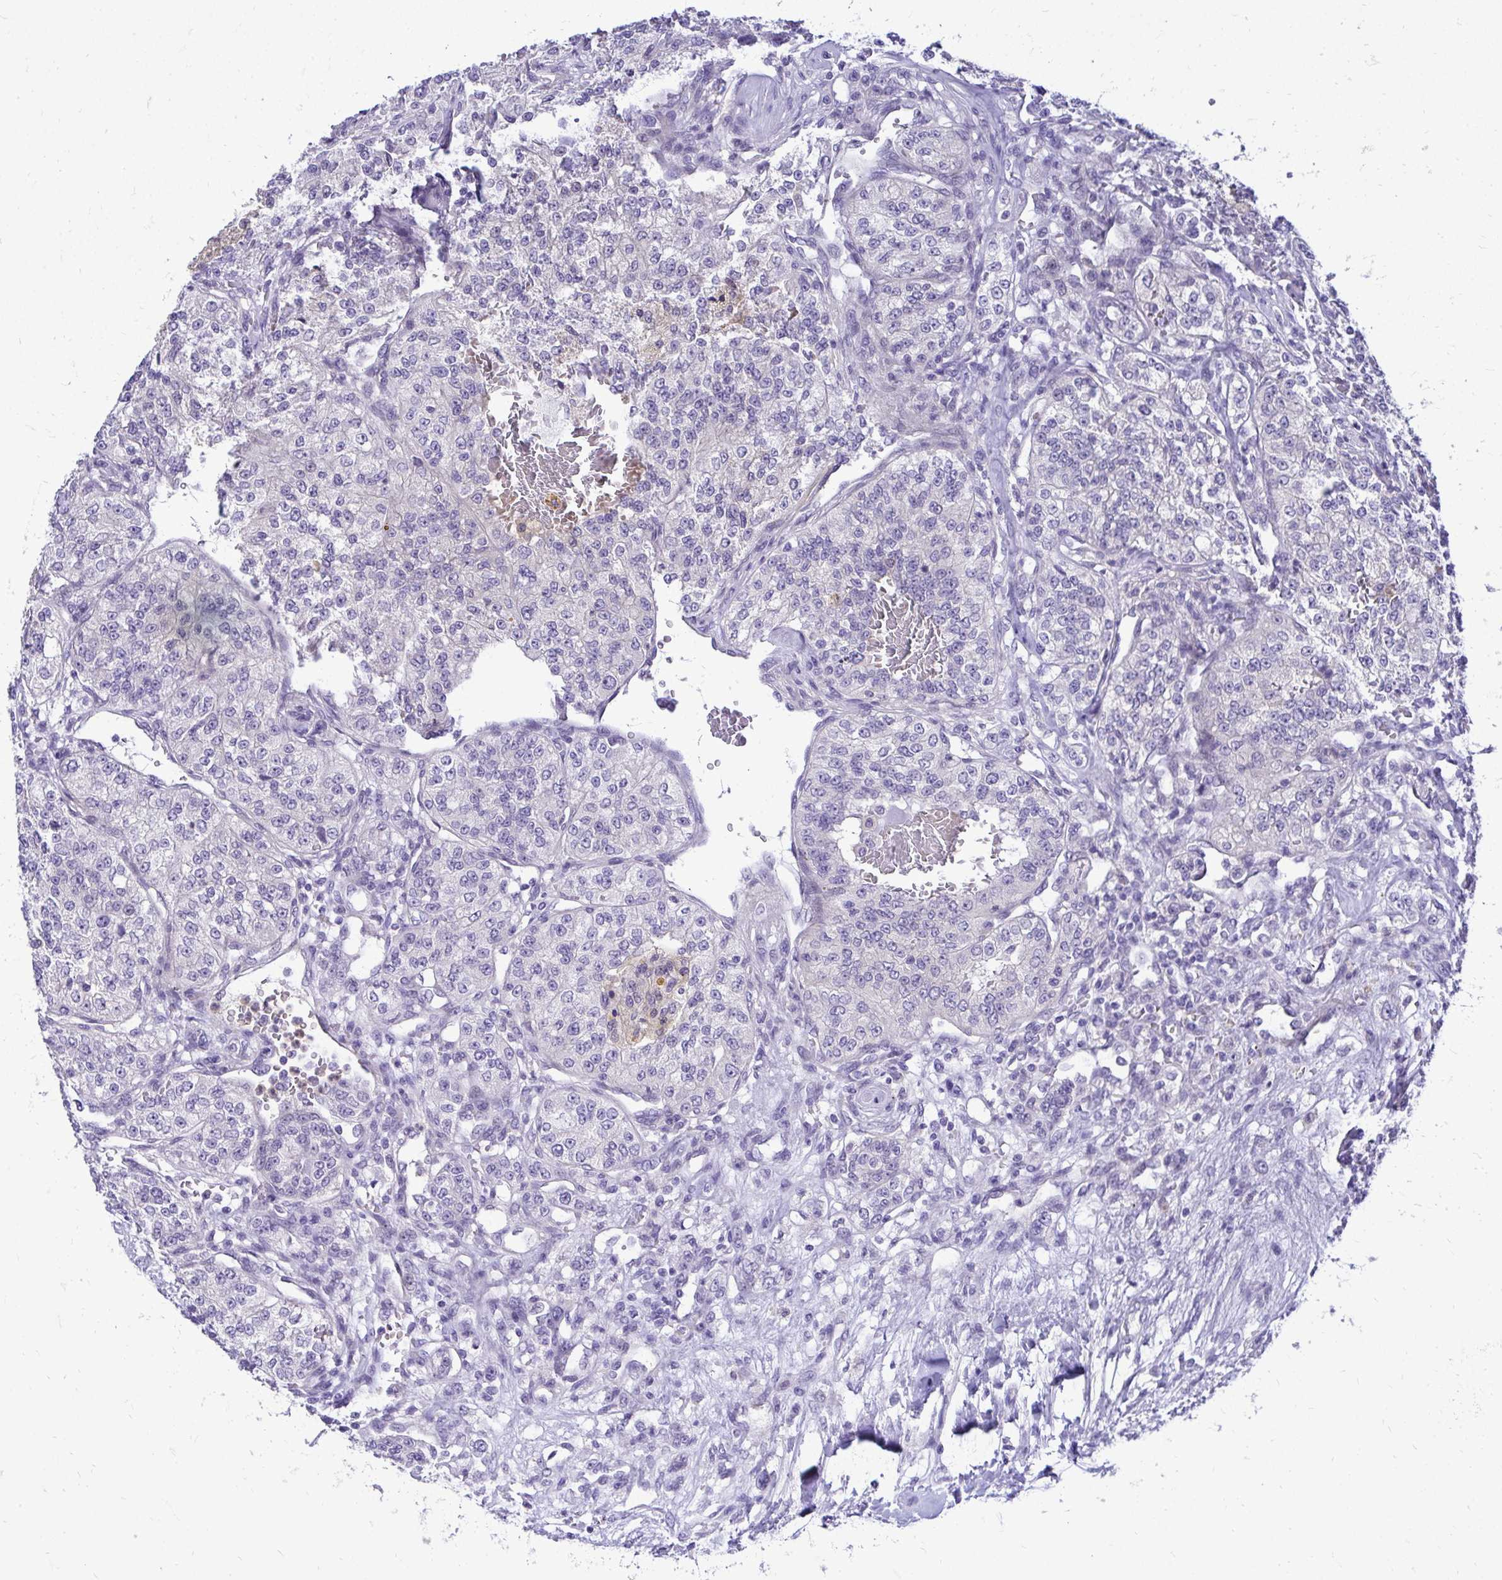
{"staining": {"intensity": "negative", "quantity": "none", "location": "none"}, "tissue": "renal cancer", "cell_type": "Tumor cells", "image_type": "cancer", "snomed": [{"axis": "morphology", "description": "Adenocarcinoma, NOS"}, {"axis": "topography", "description": "Kidney"}], "caption": "Tumor cells show no significant protein positivity in adenocarcinoma (renal).", "gene": "ZSWIM9", "patient": {"sex": "female", "age": 63}}